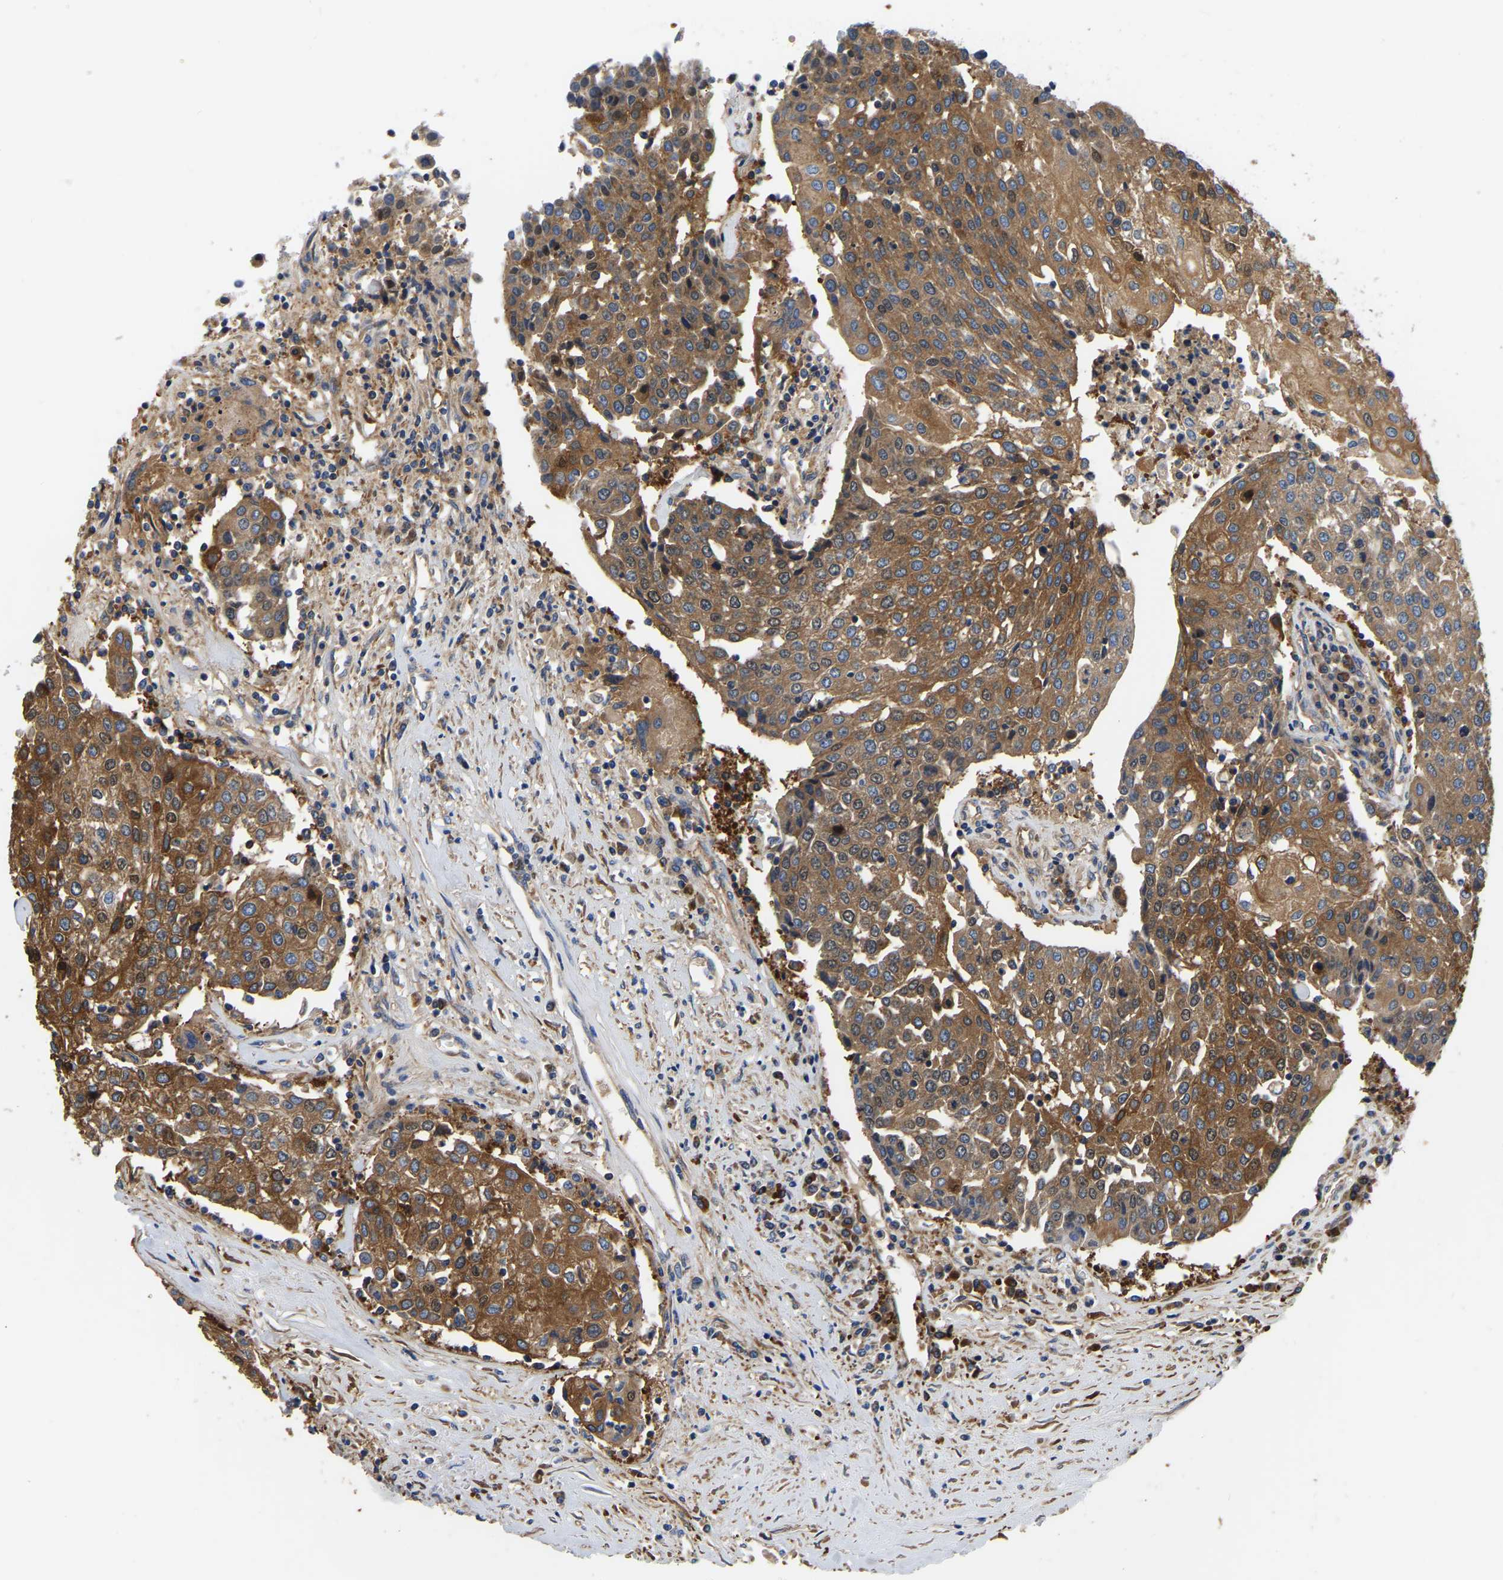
{"staining": {"intensity": "strong", "quantity": ">75%", "location": "cytoplasmic/membranous"}, "tissue": "urothelial cancer", "cell_type": "Tumor cells", "image_type": "cancer", "snomed": [{"axis": "morphology", "description": "Urothelial carcinoma, High grade"}, {"axis": "topography", "description": "Urinary bladder"}], "caption": "Immunohistochemical staining of human urothelial cancer reveals high levels of strong cytoplasmic/membranous staining in approximately >75% of tumor cells.", "gene": "GARS1", "patient": {"sex": "female", "age": 85}}